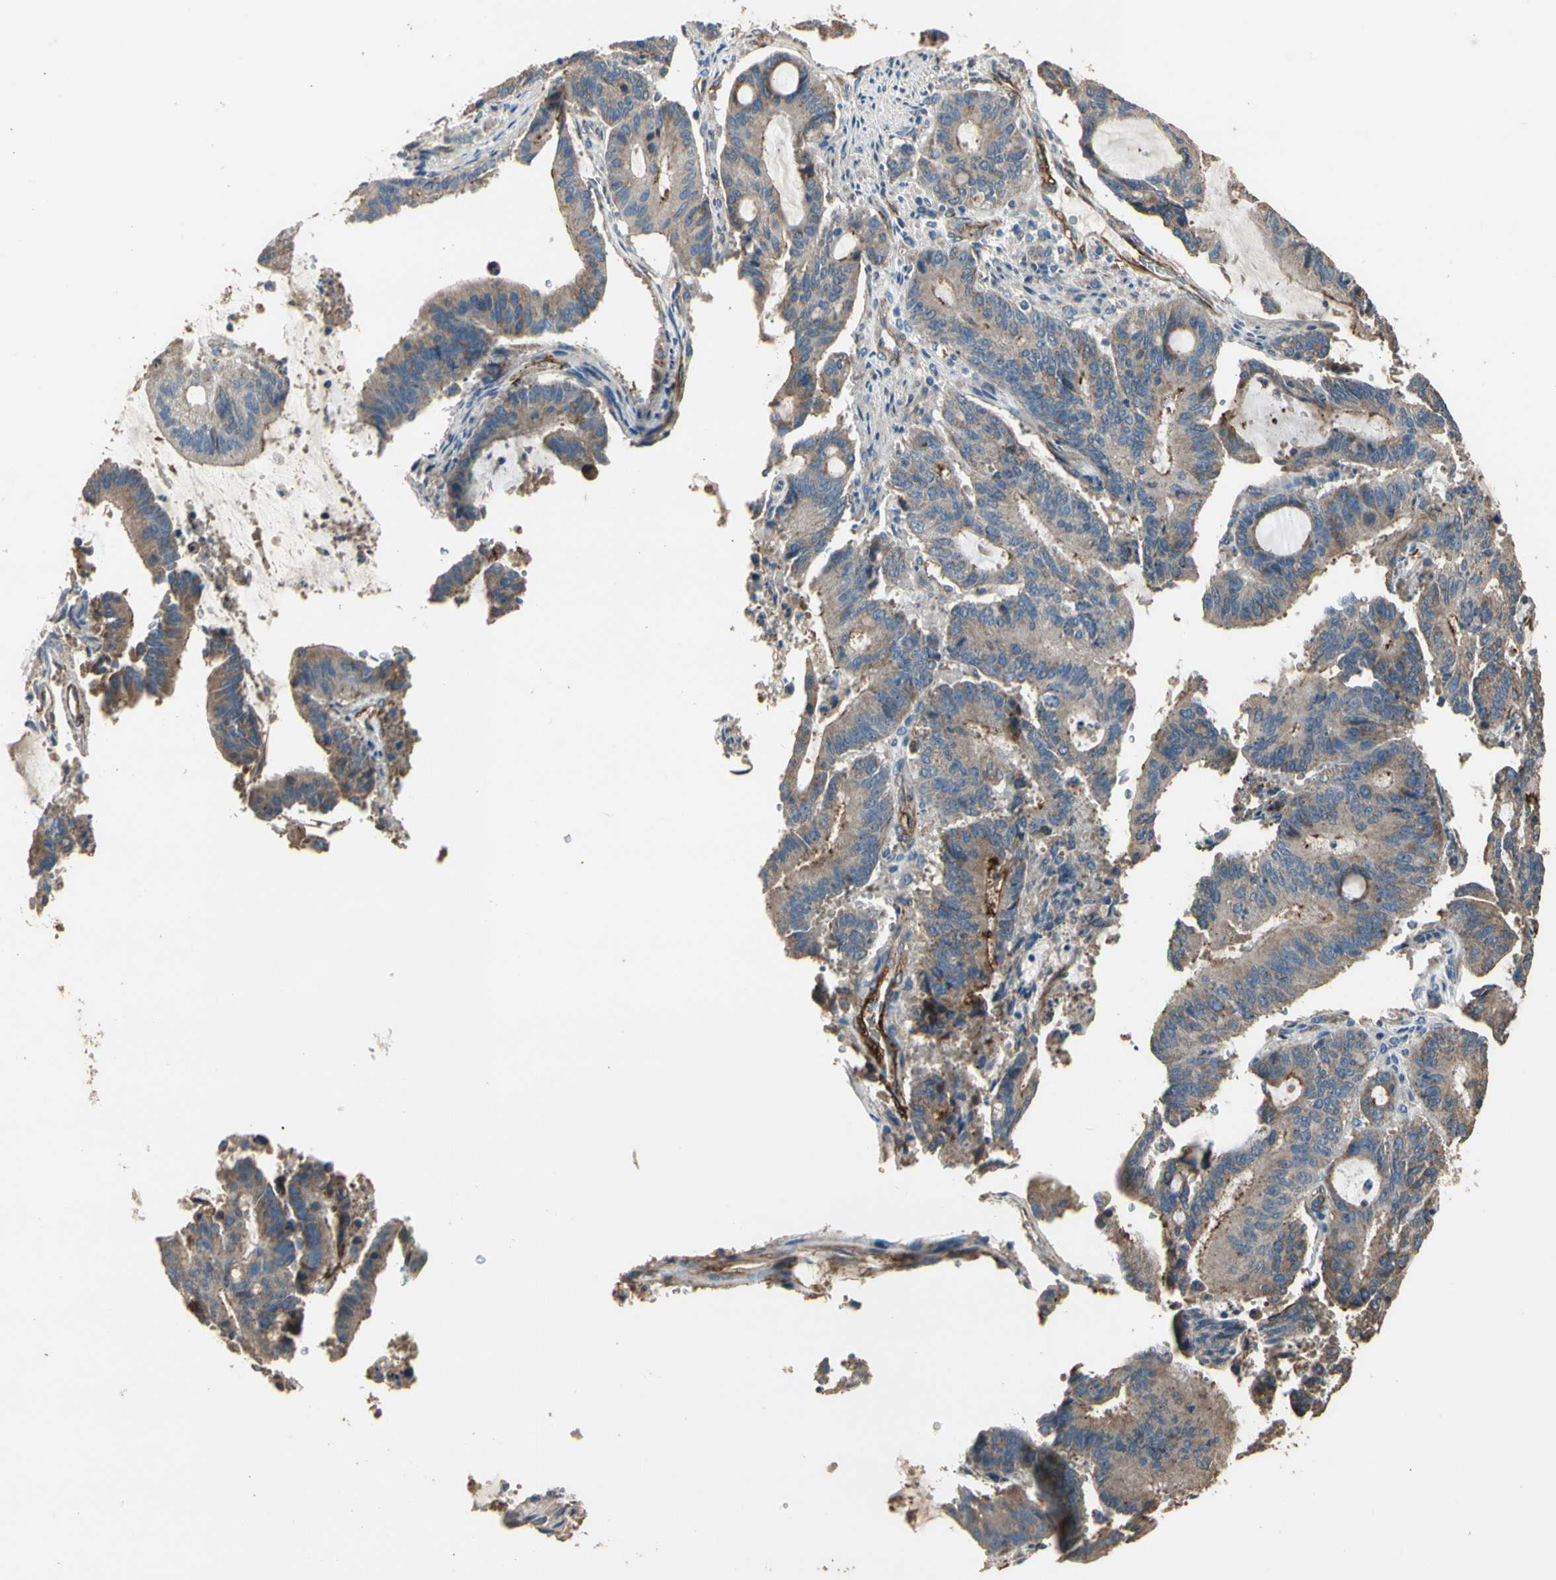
{"staining": {"intensity": "moderate", "quantity": ">75%", "location": "cytoplasmic/membranous"}, "tissue": "liver cancer", "cell_type": "Tumor cells", "image_type": "cancer", "snomed": [{"axis": "morphology", "description": "Cholangiocarcinoma"}, {"axis": "topography", "description": "Liver"}], "caption": "IHC micrograph of human cholangiocarcinoma (liver) stained for a protein (brown), which demonstrates medium levels of moderate cytoplasmic/membranous staining in approximately >75% of tumor cells.", "gene": "SUSD2", "patient": {"sex": "female", "age": 73}}